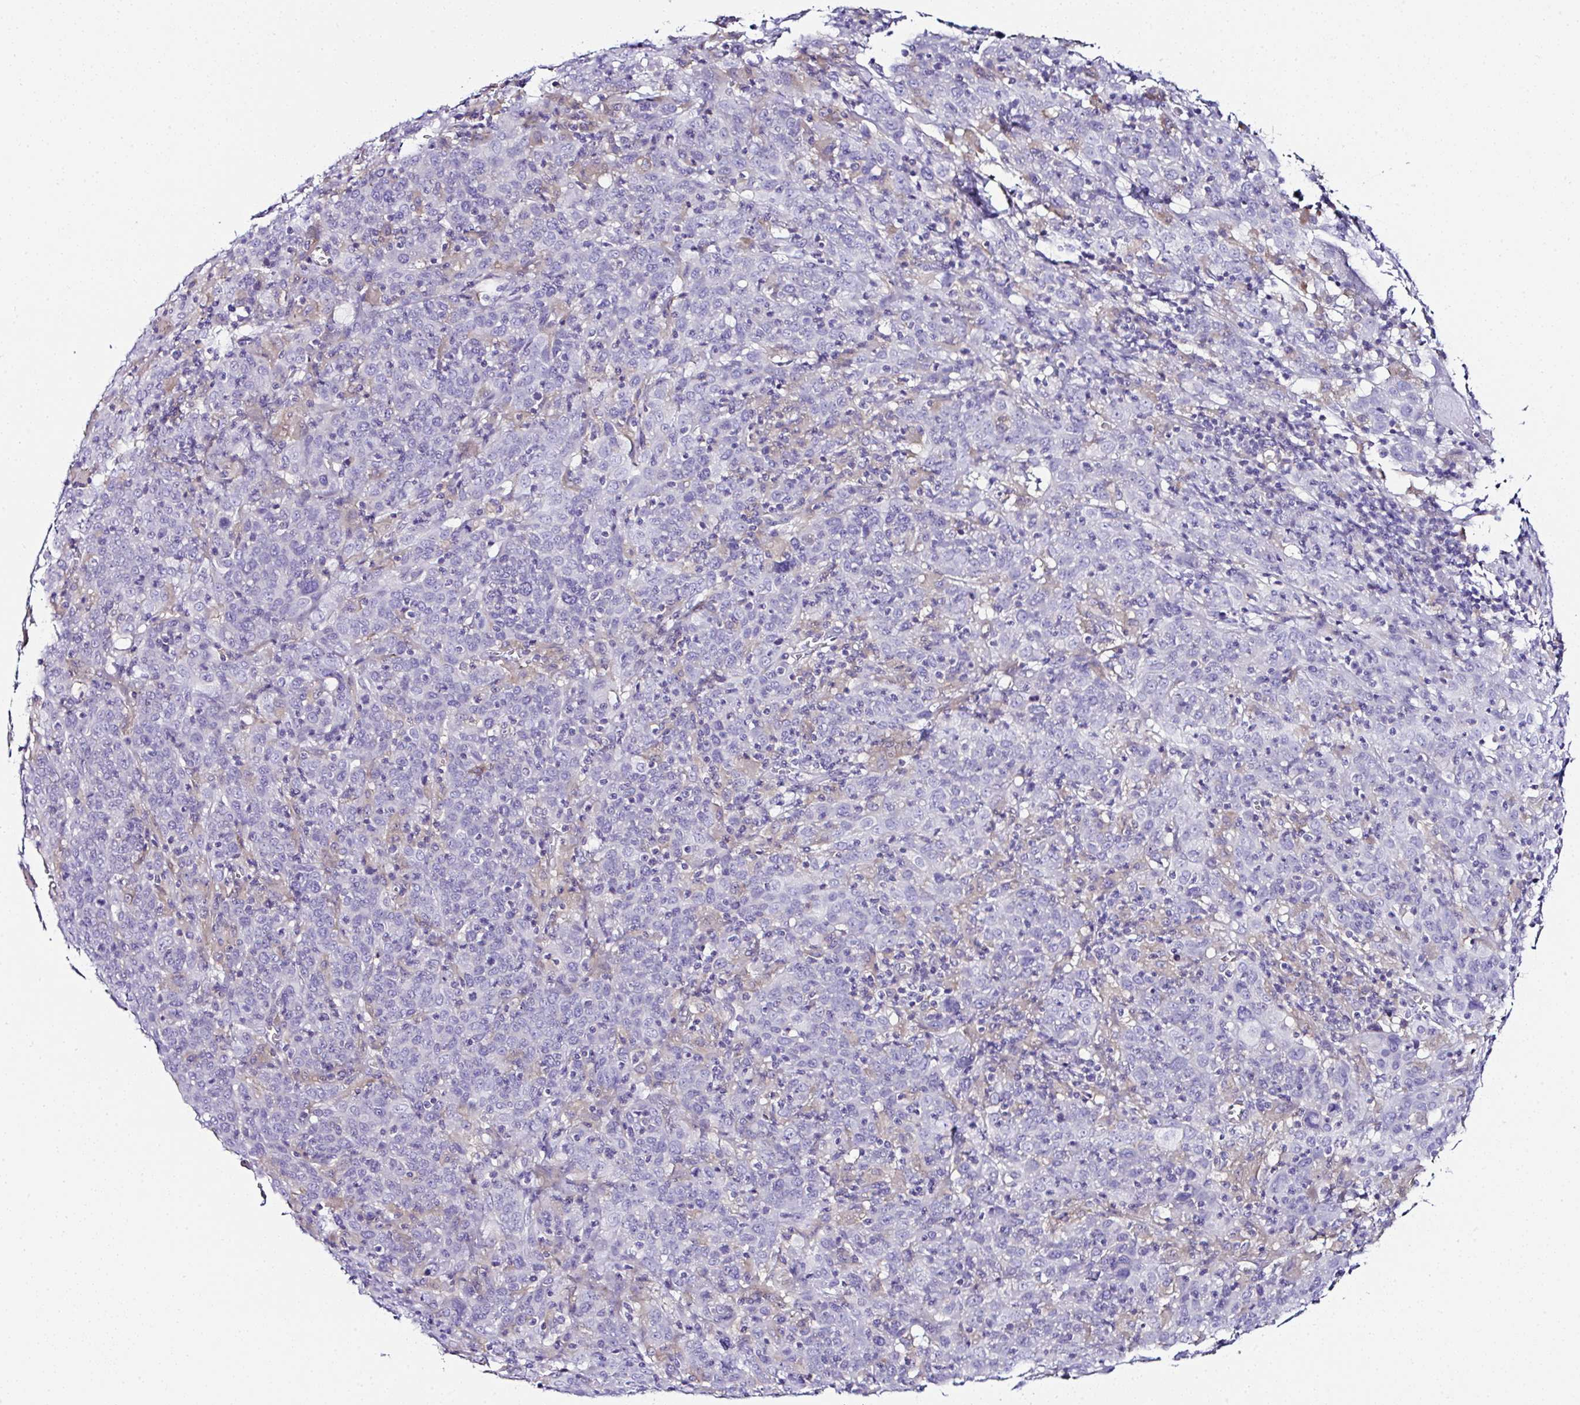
{"staining": {"intensity": "negative", "quantity": "none", "location": "none"}, "tissue": "cervical cancer", "cell_type": "Tumor cells", "image_type": "cancer", "snomed": [{"axis": "morphology", "description": "Squamous cell carcinoma, NOS"}, {"axis": "topography", "description": "Cervix"}], "caption": "The histopathology image reveals no staining of tumor cells in squamous cell carcinoma (cervical).", "gene": "OR4P4", "patient": {"sex": "female", "age": 67}}